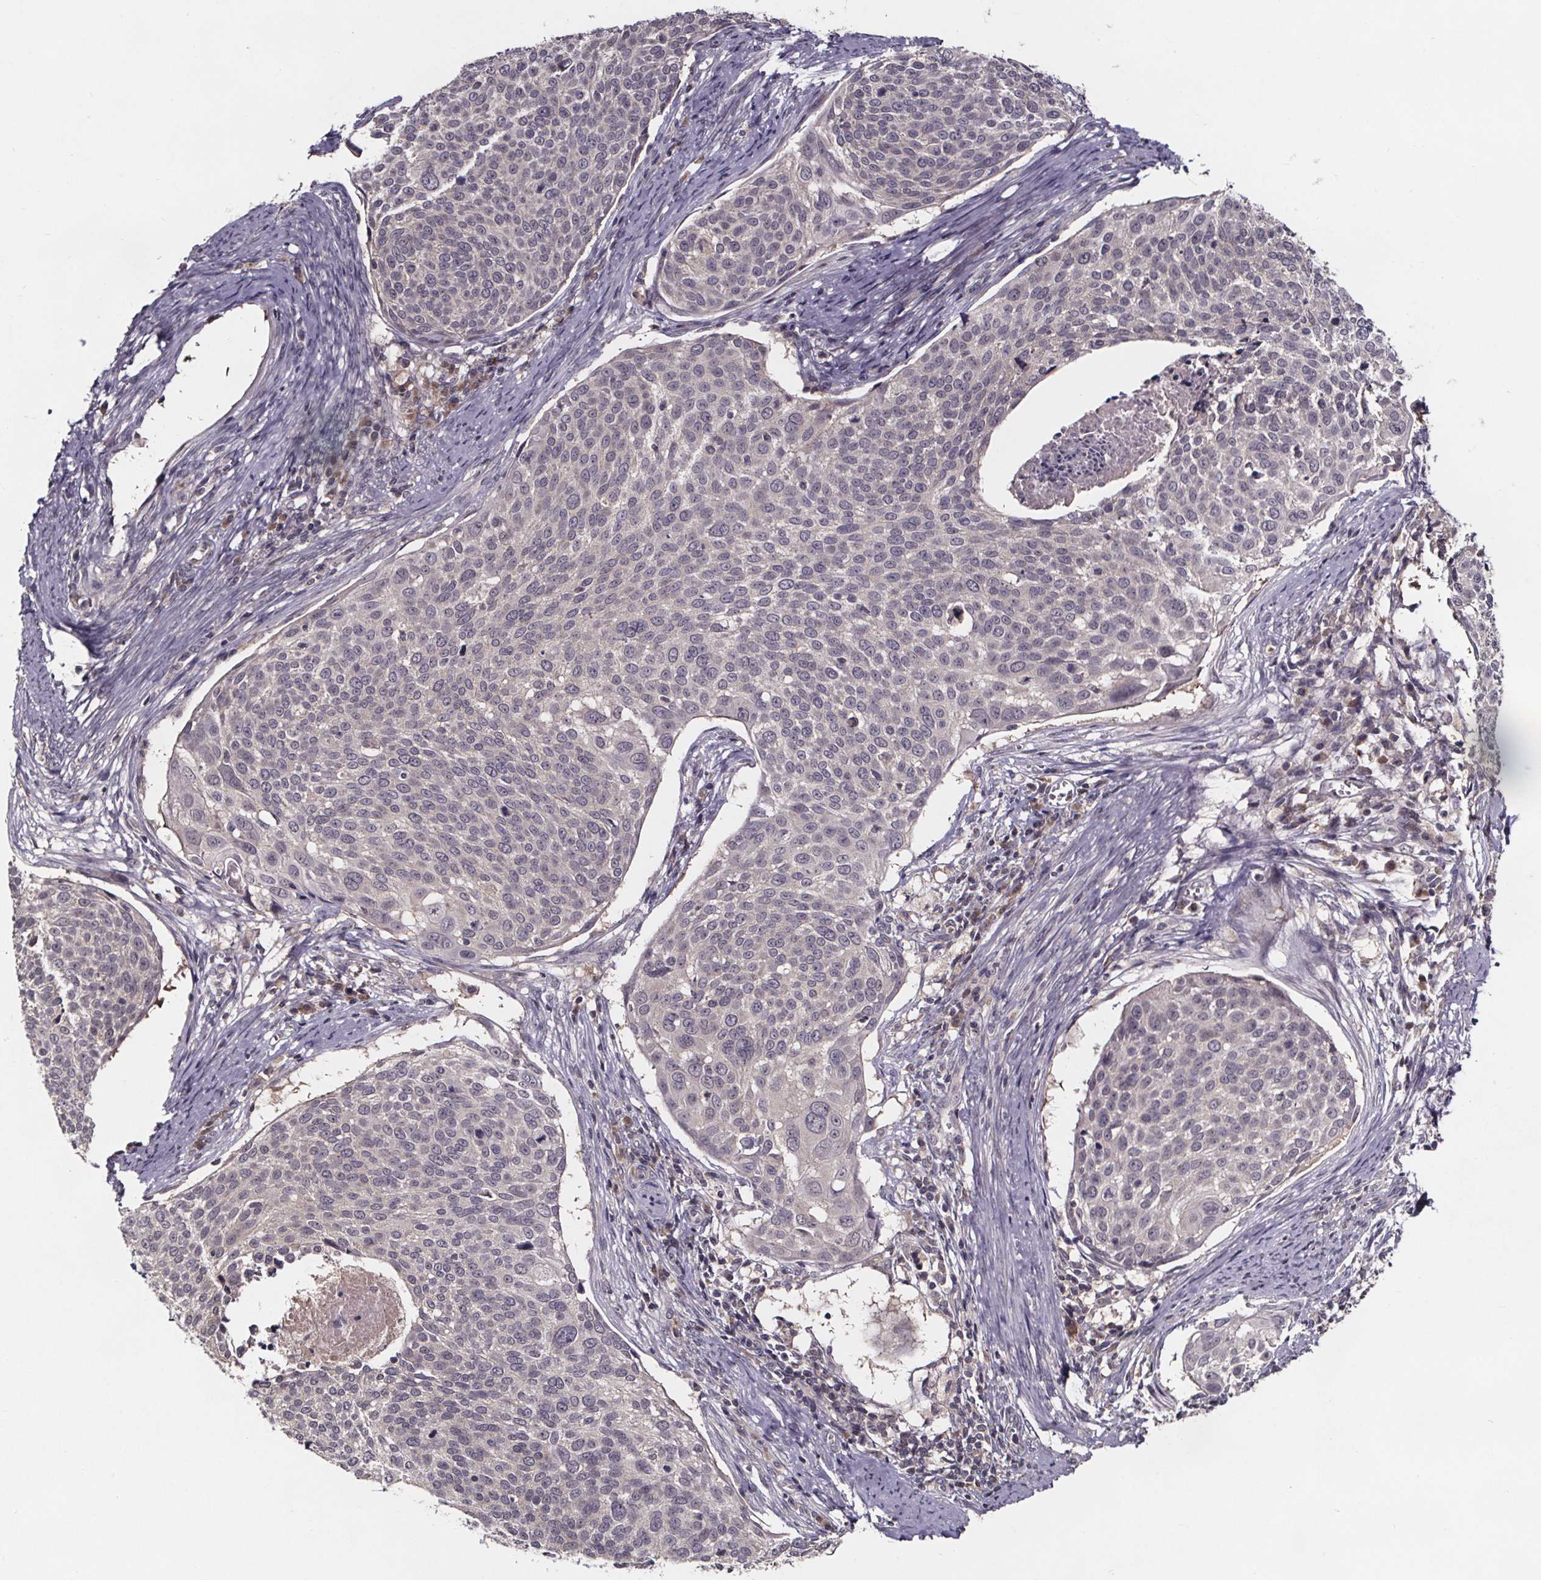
{"staining": {"intensity": "negative", "quantity": "none", "location": "none"}, "tissue": "cervical cancer", "cell_type": "Tumor cells", "image_type": "cancer", "snomed": [{"axis": "morphology", "description": "Squamous cell carcinoma, NOS"}, {"axis": "topography", "description": "Cervix"}], "caption": "Immunohistochemistry of cervical squamous cell carcinoma exhibits no staining in tumor cells. The staining is performed using DAB brown chromogen with nuclei counter-stained in using hematoxylin.", "gene": "SMIM1", "patient": {"sex": "female", "age": 39}}